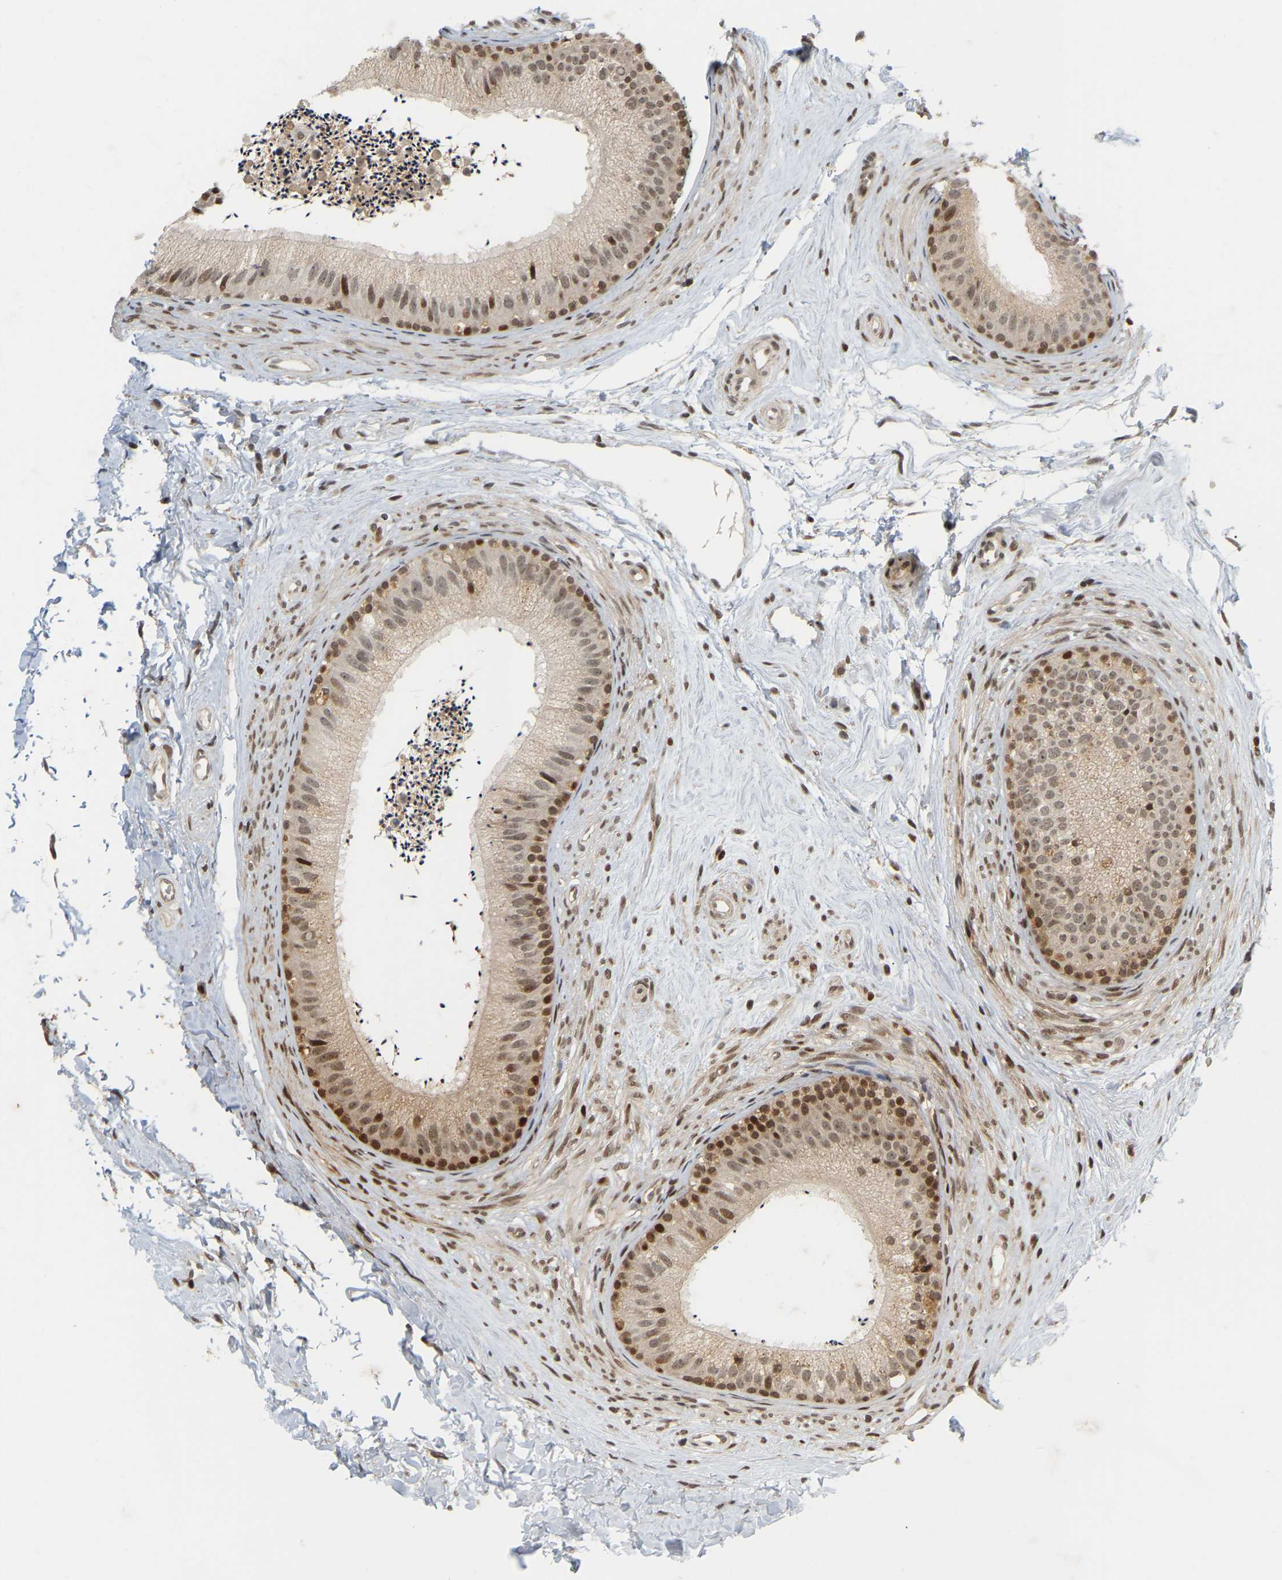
{"staining": {"intensity": "moderate", "quantity": ">75%", "location": "cytoplasmic/membranous,nuclear"}, "tissue": "epididymis", "cell_type": "Glandular cells", "image_type": "normal", "snomed": [{"axis": "morphology", "description": "Normal tissue, NOS"}, {"axis": "topography", "description": "Epididymis"}], "caption": "High-power microscopy captured an immunohistochemistry image of normal epididymis, revealing moderate cytoplasmic/membranous,nuclear expression in approximately >75% of glandular cells. (brown staining indicates protein expression, while blue staining denotes nuclei).", "gene": "NFE2L2", "patient": {"sex": "male", "age": 56}}